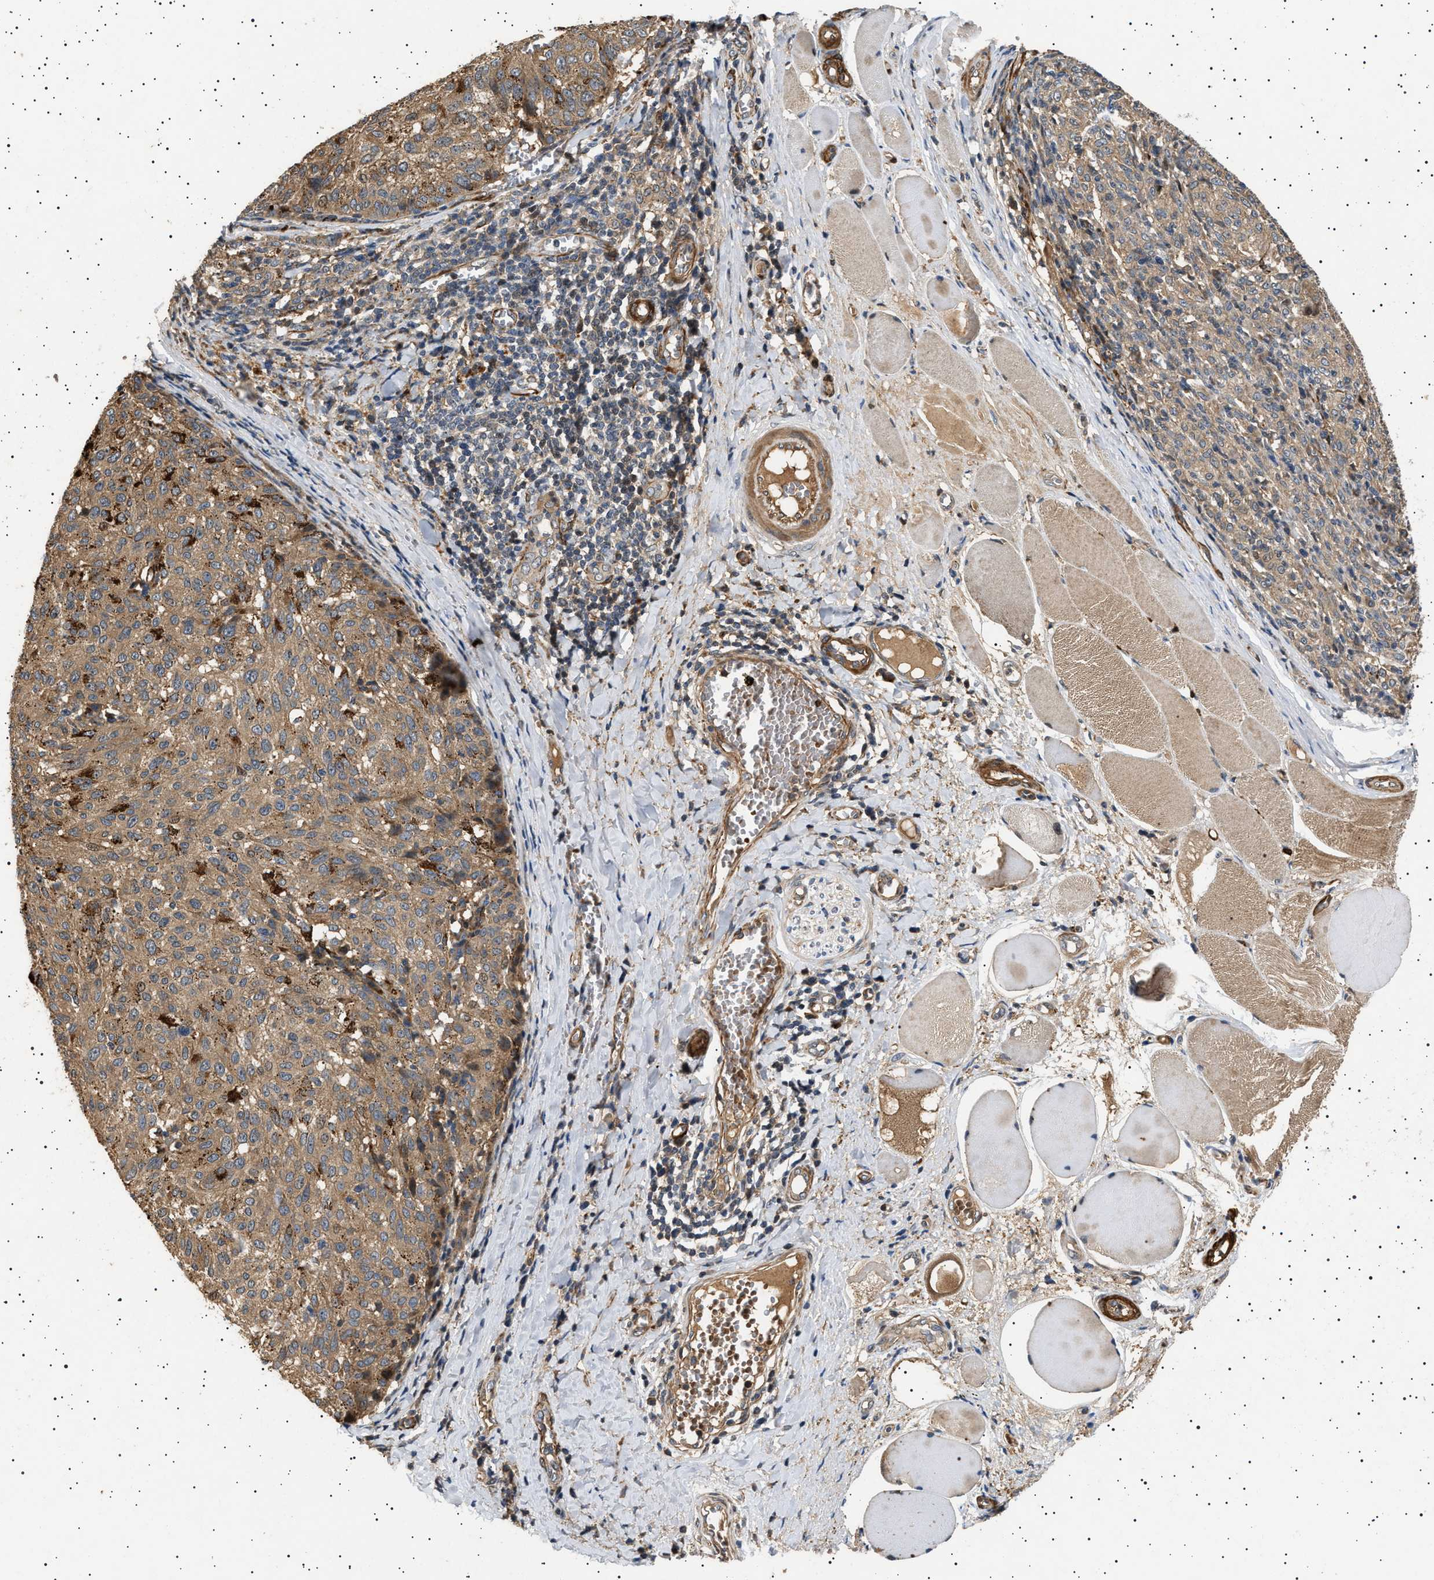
{"staining": {"intensity": "weak", "quantity": ">75%", "location": "cytoplasmic/membranous"}, "tissue": "melanoma", "cell_type": "Tumor cells", "image_type": "cancer", "snomed": [{"axis": "morphology", "description": "Malignant melanoma, NOS"}, {"axis": "topography", "description": "Skin"}], "caption": "IHC image of melanoma stained for a protein (brown), which shows low levels of weak cytoplasmic/membranous expression in approximately >75% of tumor cells.", "gene": "GUCY1B1", "patient": {"sex": "female", "age": 72}}